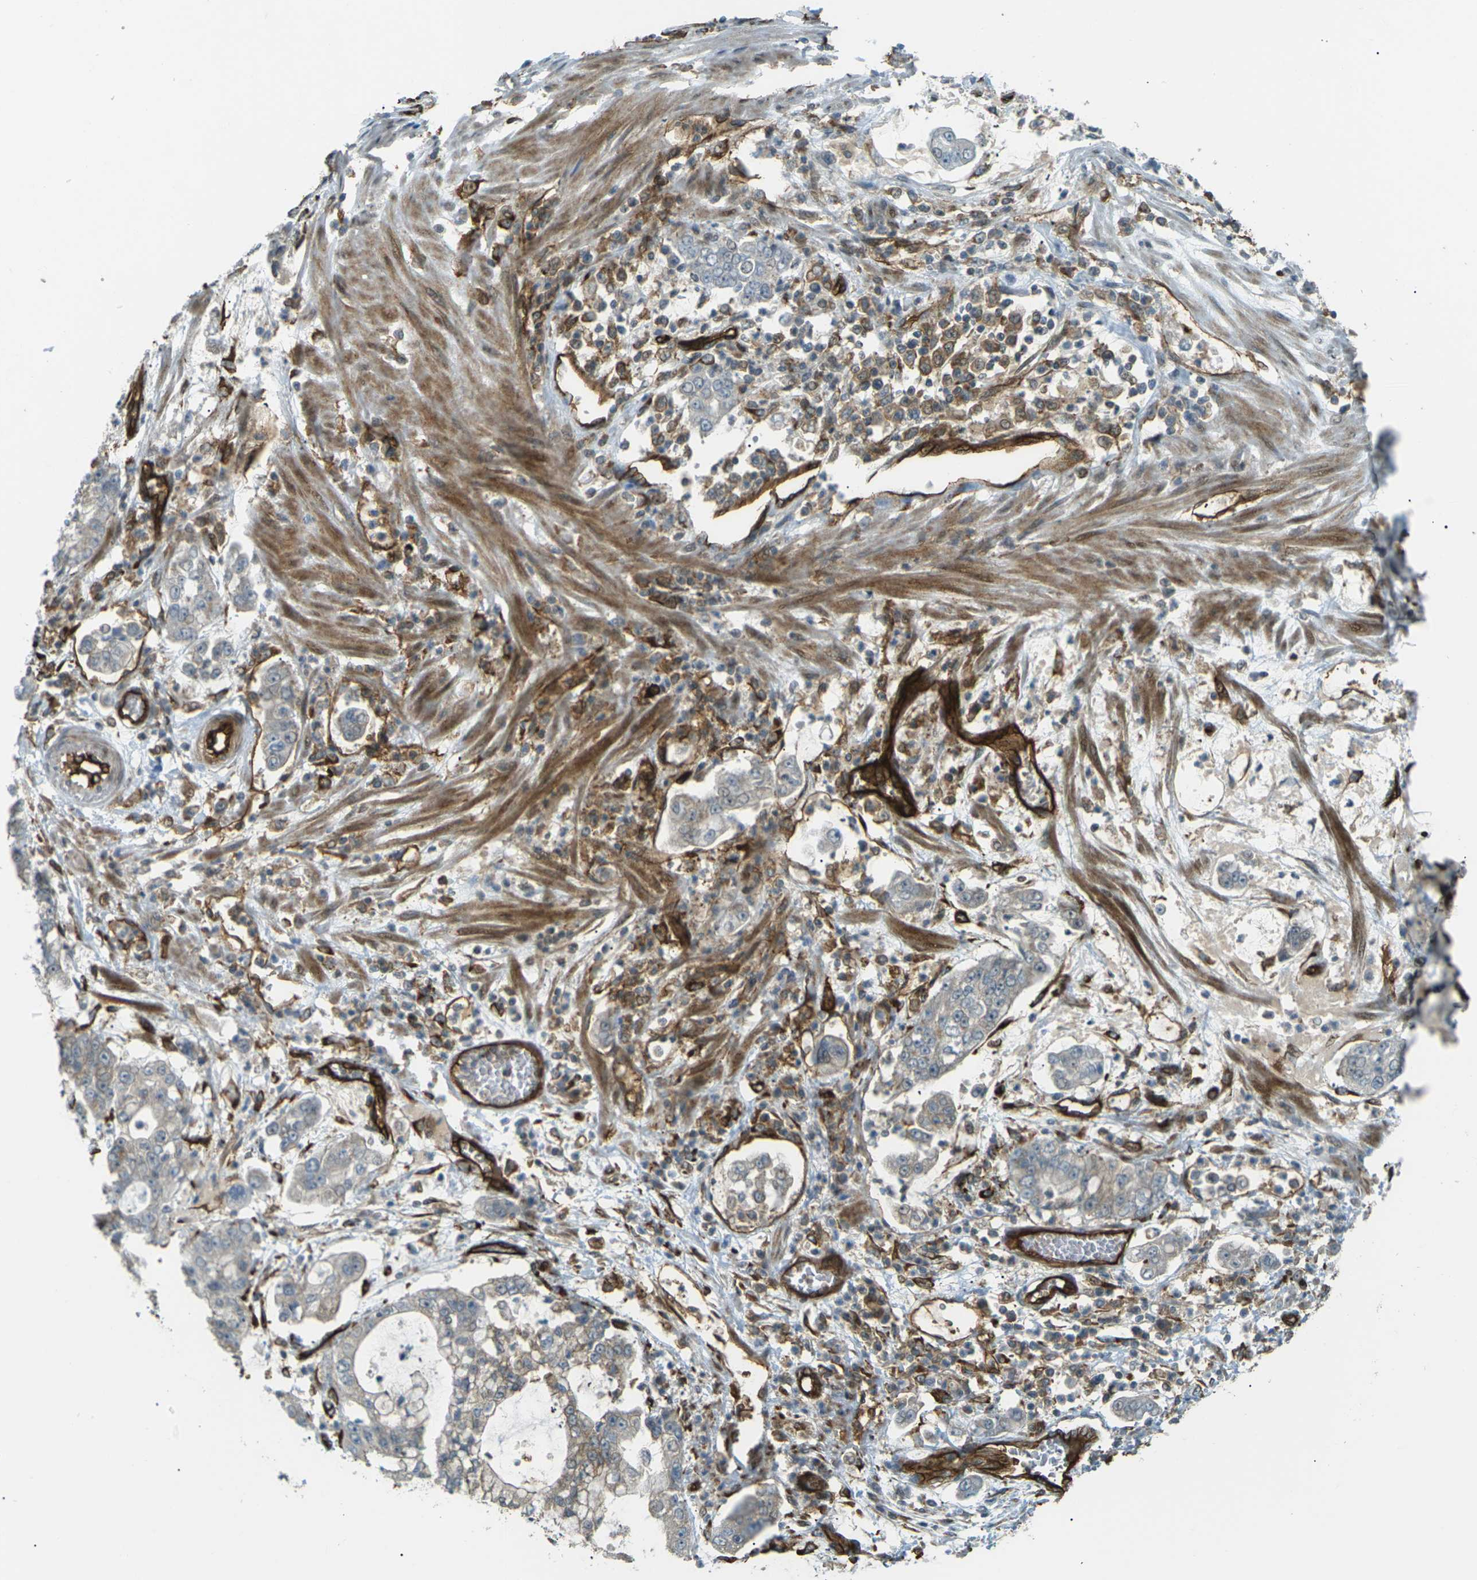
{"staining": {"intensity": "weak", "quantity": "25%-75%", "location": "cytoplasmic/membranous"}, "tissue": "stomach cancer", "cell_type": "Tumor cells", "image_type": "cancer", "snomed": [{"axis": "morphology", "description": "Adenocarcinoma, NOS"}, {"axis": "topography", "description": "Stomach"}], "caption": "A photomicrograph of human stomach cancer stained for a protein displays weak cytoplasmic/membranous brown staining in tumor cells. Immunohistochemistry stains the protein in brown and the nuclei are stained blue.", "gene": "S1PR1", "patient": {"sex": "male", "age": 76}}